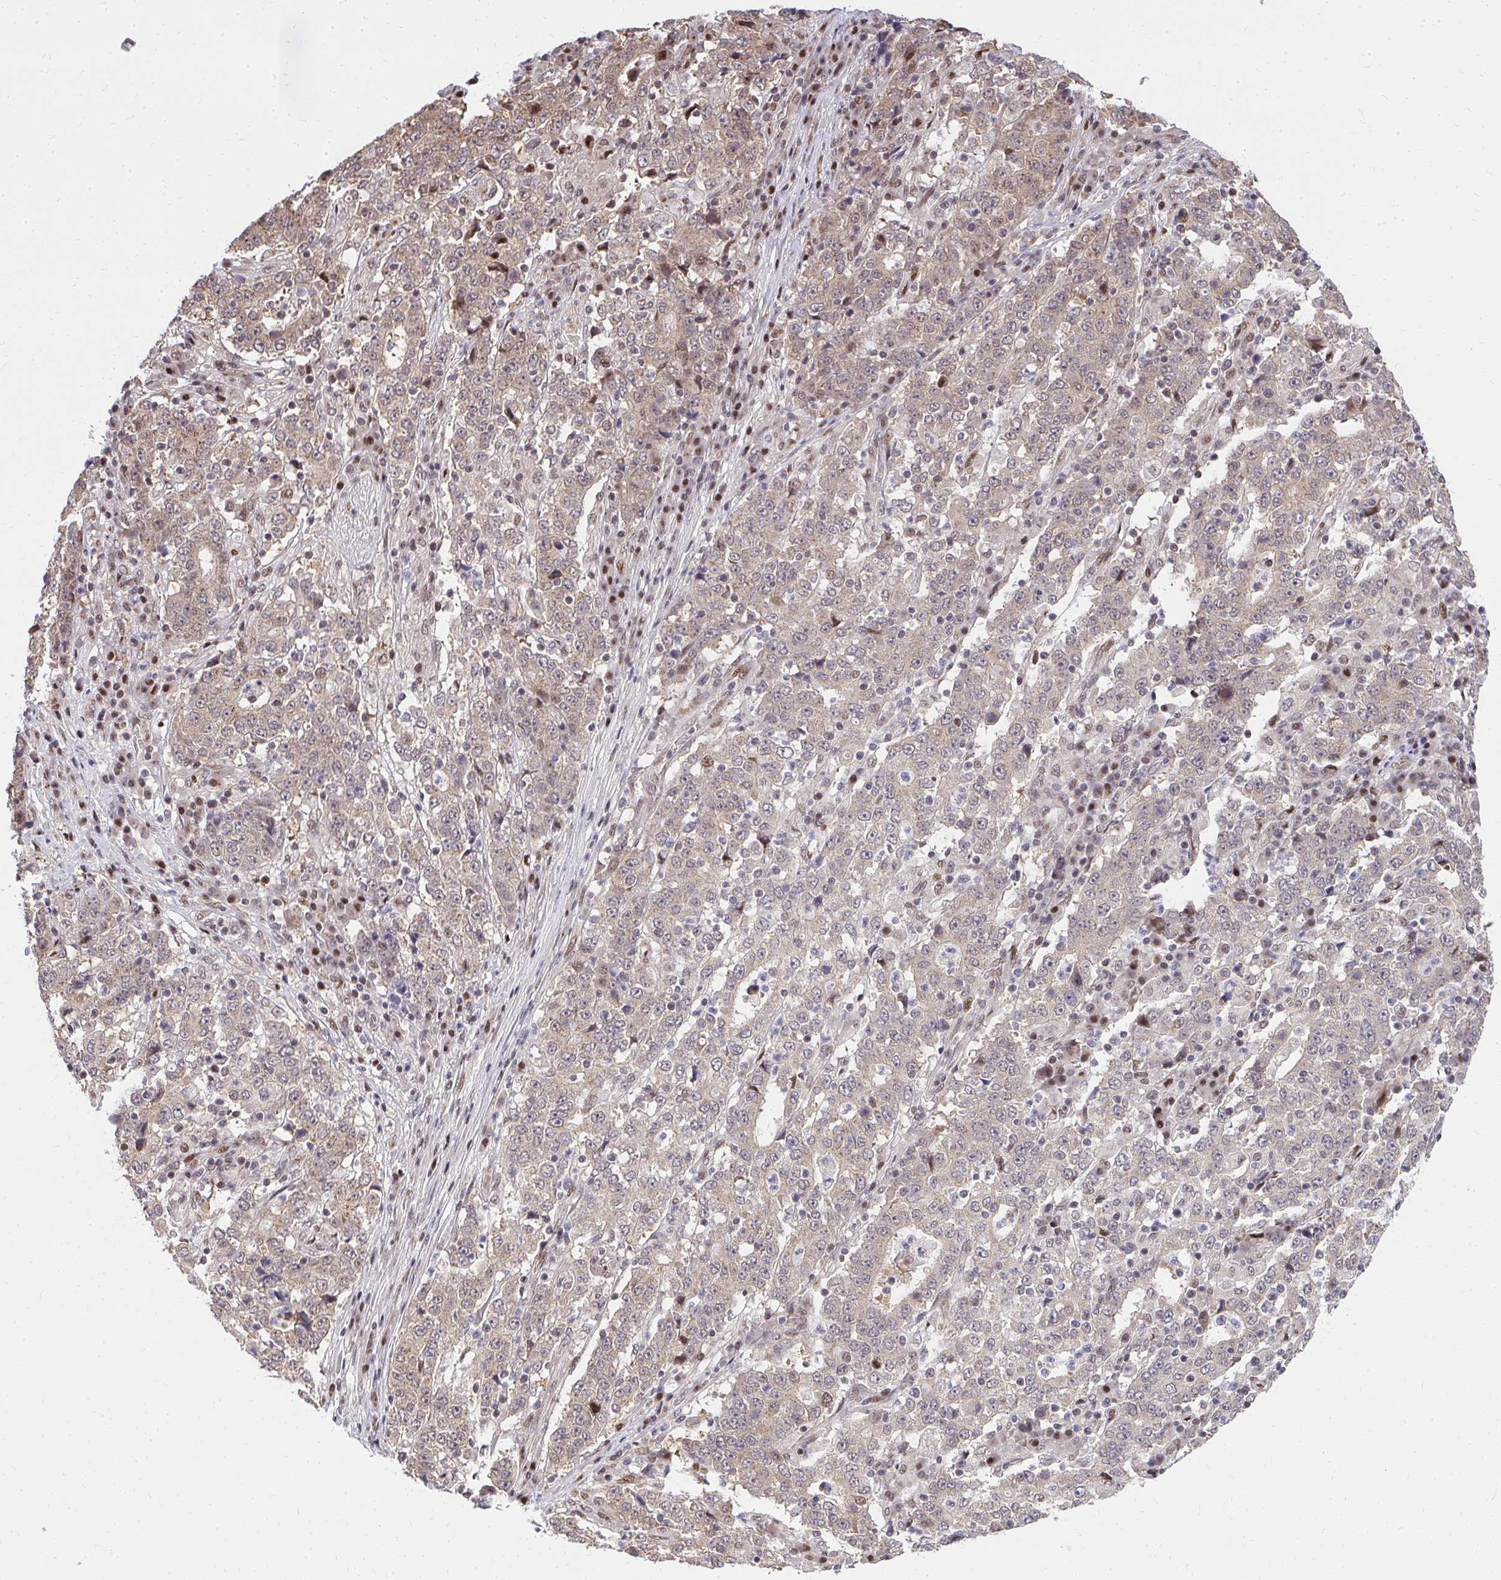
{"staining": {"intensity": "weak", "quantity": "25%-75%", "location": "cytoplasmic/membranous,nuclear"}, "tissue": "stomach cancer", "cell_type": "Tumor cells", "image_type": "cancer", "snomed": [{"axis": "morphology", "description": "Adenocarcinoma, NOS"}, {"axis": "topography", "description": "Stomach"}], "caption": "High-power microscopy captured an immunohistochemistry histopathology image of adenocarcinoma (stomach), revealing weak cytoplasmic/membranous and nuclear staining in about 25%-75% of tumor cells.", "gene": "PIGY", "patient": {"sex": "male", "age": 59}}